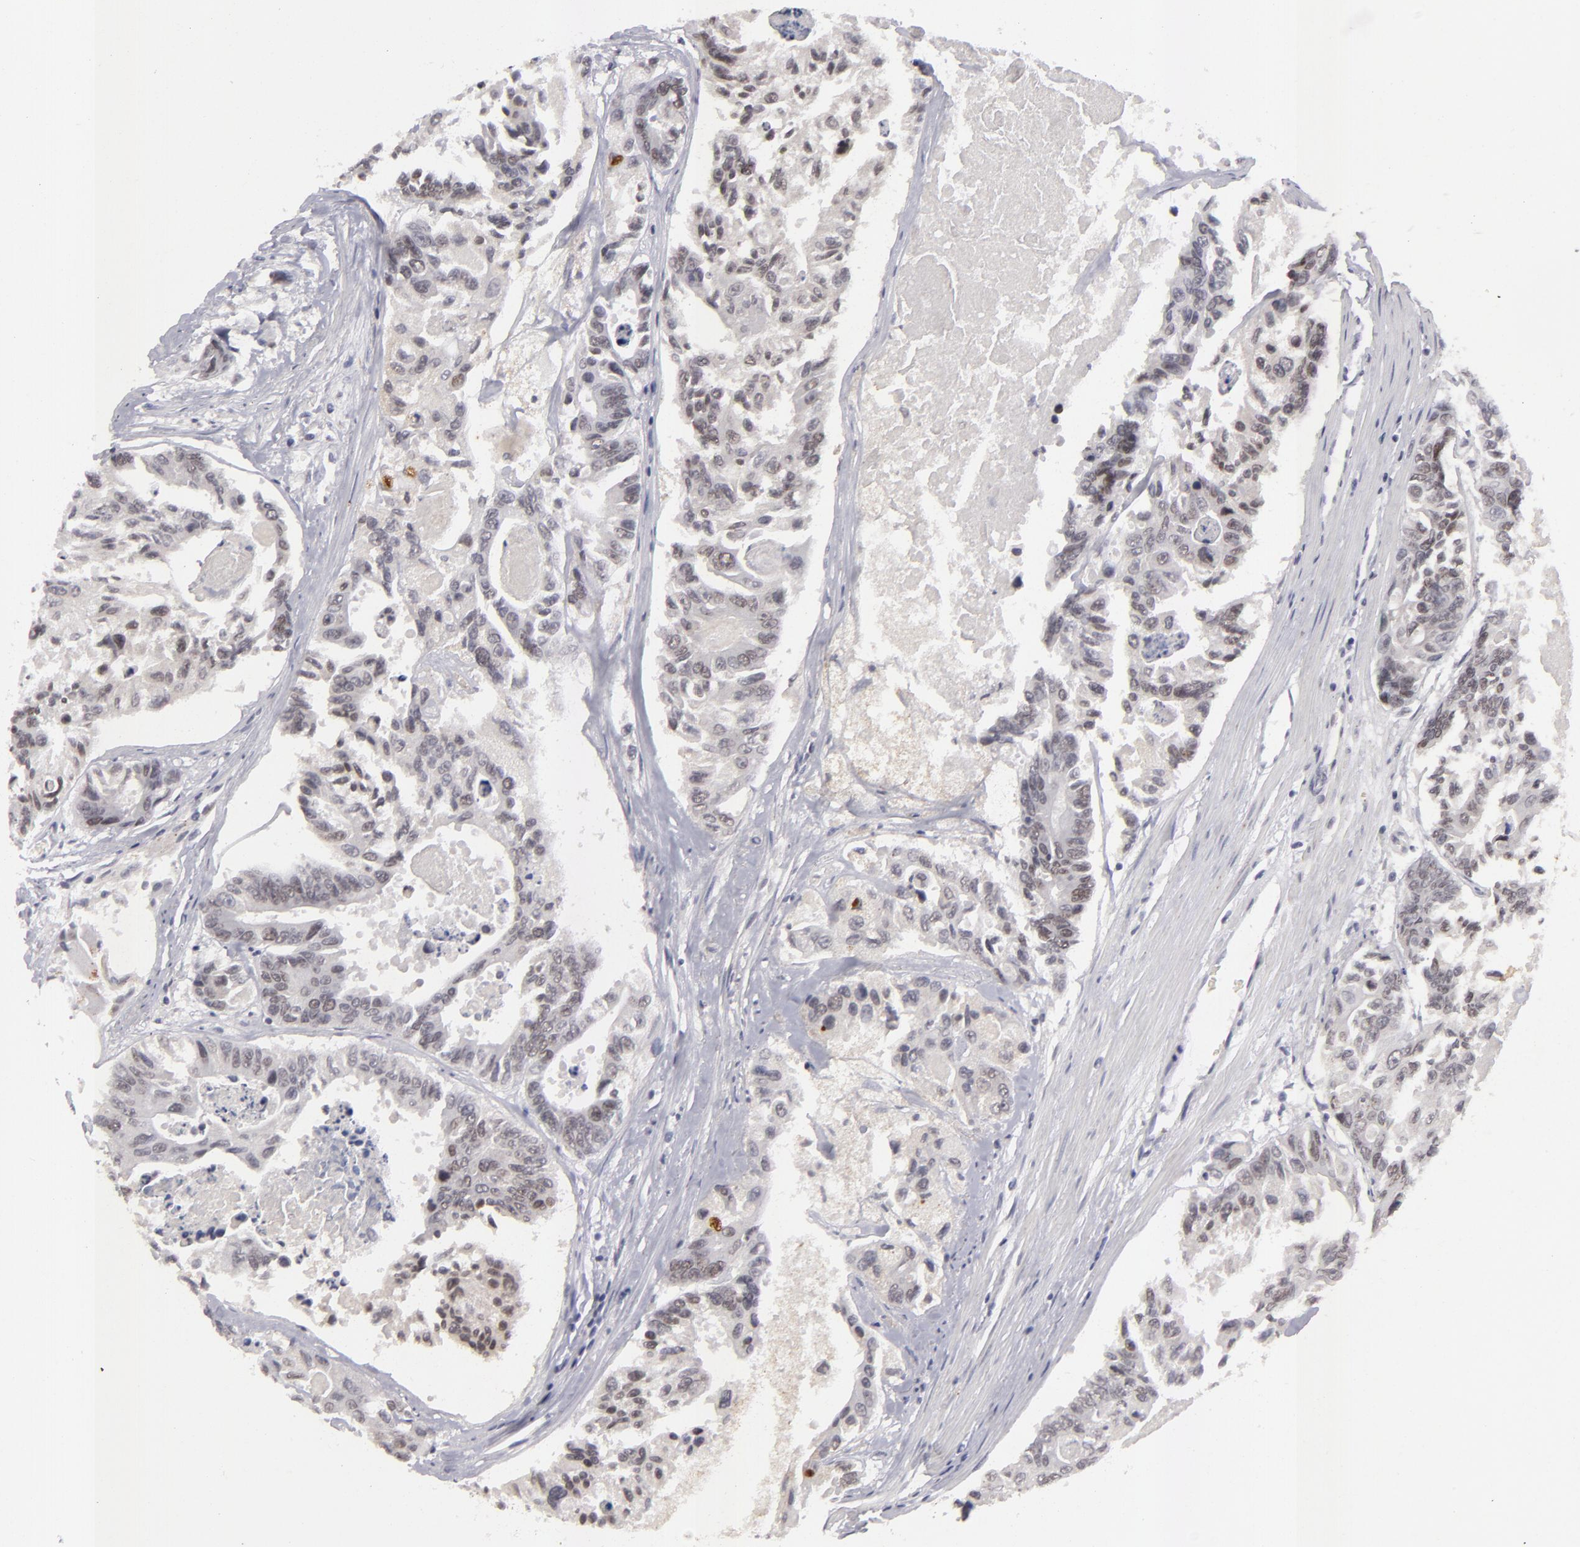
{"staining": {"intensity": "weak", "quantity": "25%-75%", "location": "nuclear"}, "tissue": "colorectal cancer", "cell_type": "Tumor cells", "image_type": "cancer", "snomed": [{"axis": "morphology", "description": "Adenocarcinoma, NOS"}, {"axis": "topography", "description": "Colon"}], "caption": "Colorectal cancer tissue shows weak nuclear expression in about 25%-75% of tumor cells, visualized by immunohistochemistry. (Stains: DAB in brown, nuclei in blue, Microscopy: brightfield microscopy at high magnification).", "gene": "CBX3", "patient": {"sex": "female", "age": 86}}